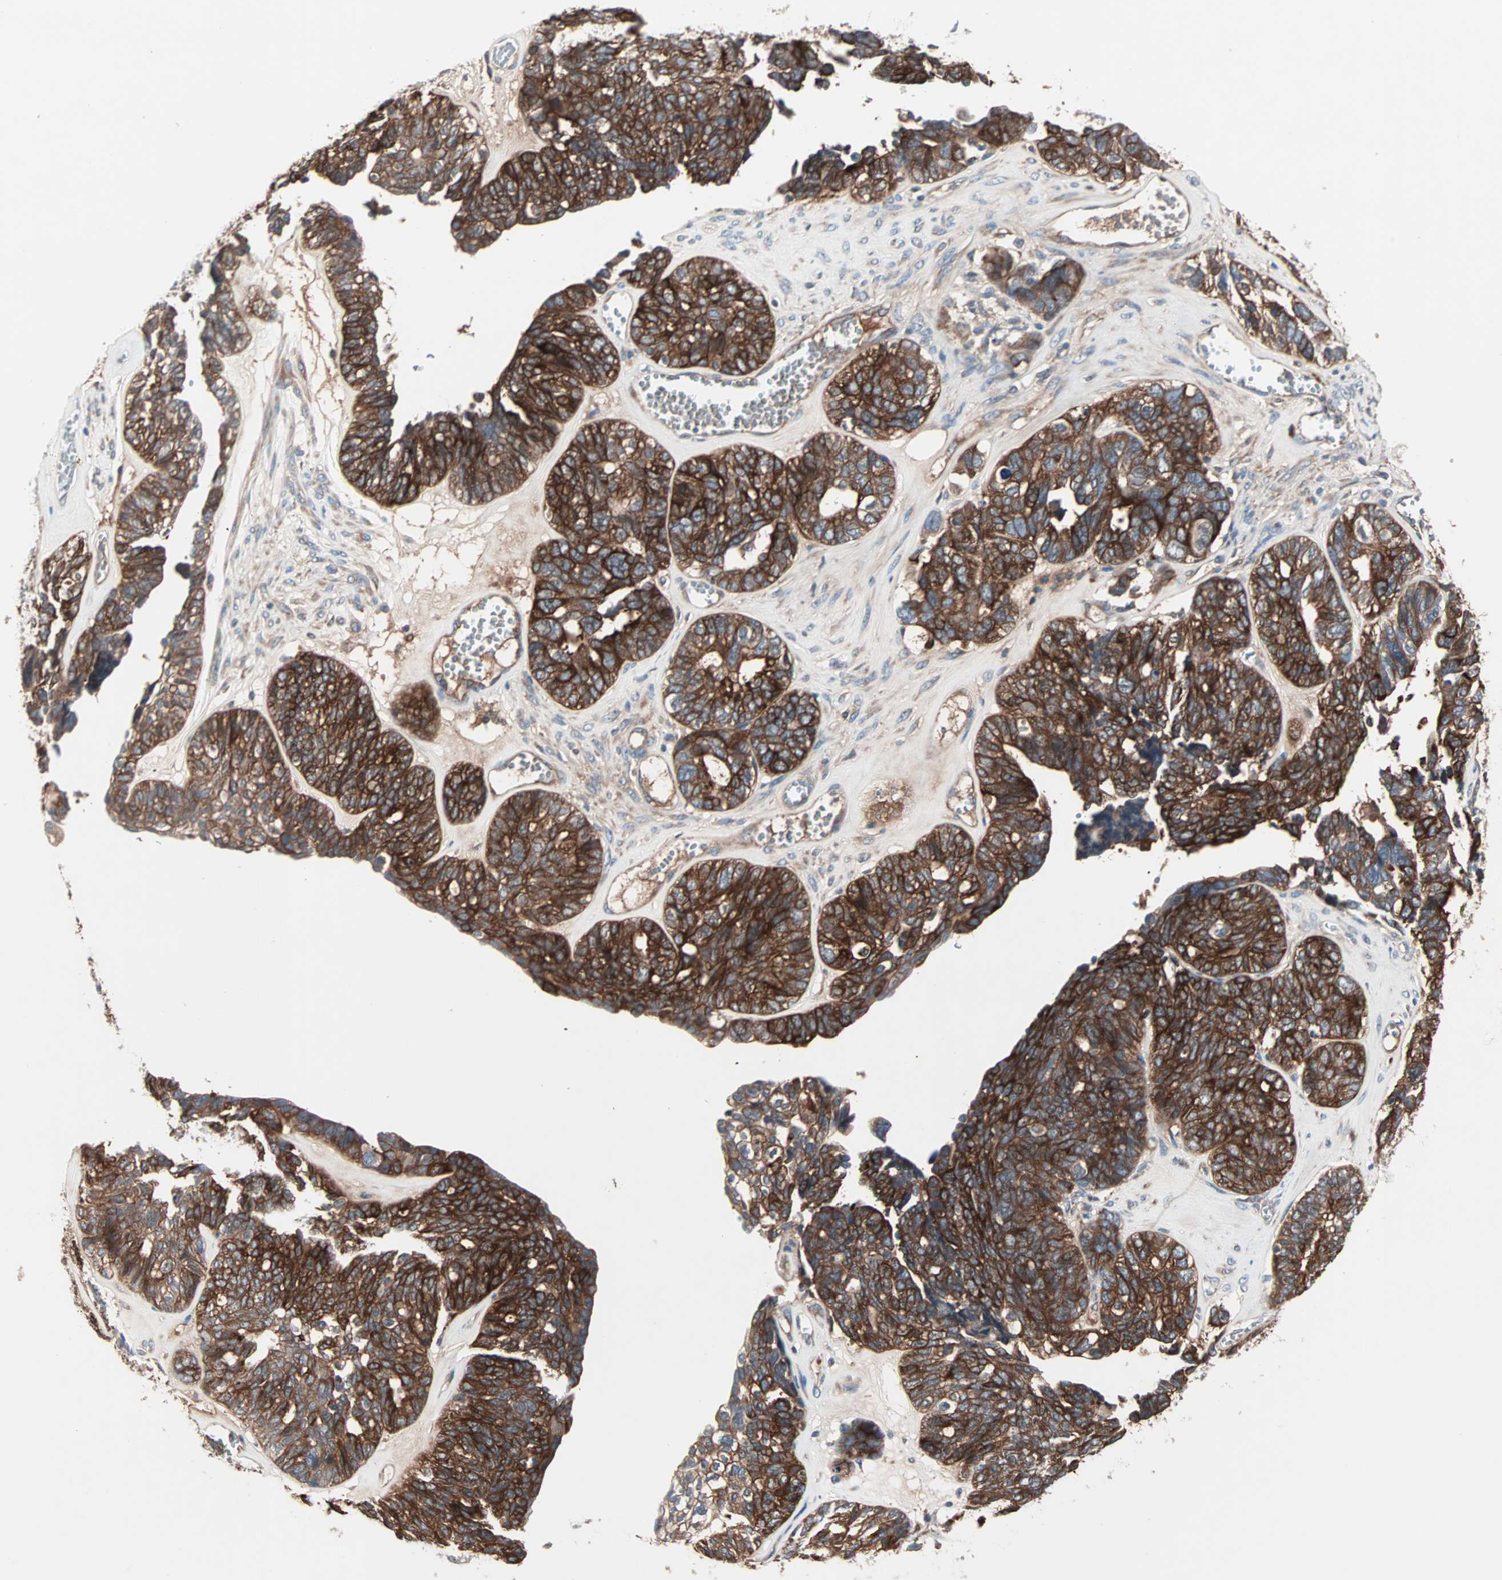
{"staining": {"intensity": "strong", "quantity": ">75%", "location": "cytoplasmic/membranous"}, "tissue": "ovarian cancer", "cell_type": "Tumor cells", "image_type": "cancer", "snomed": [{"axis": "morphology", "description": "Cystadenocarcinoma, serous, NOS"}, {"axis": "topography", "description": "Ovary"}], "caption": "Tumor cells demonstrate high levels of strong cytoplasmic/membranous expression in approximately >75% of cells in ovarian cancer.", "gene": "CAD", "patient": {"sex": "female", "age": 79}}